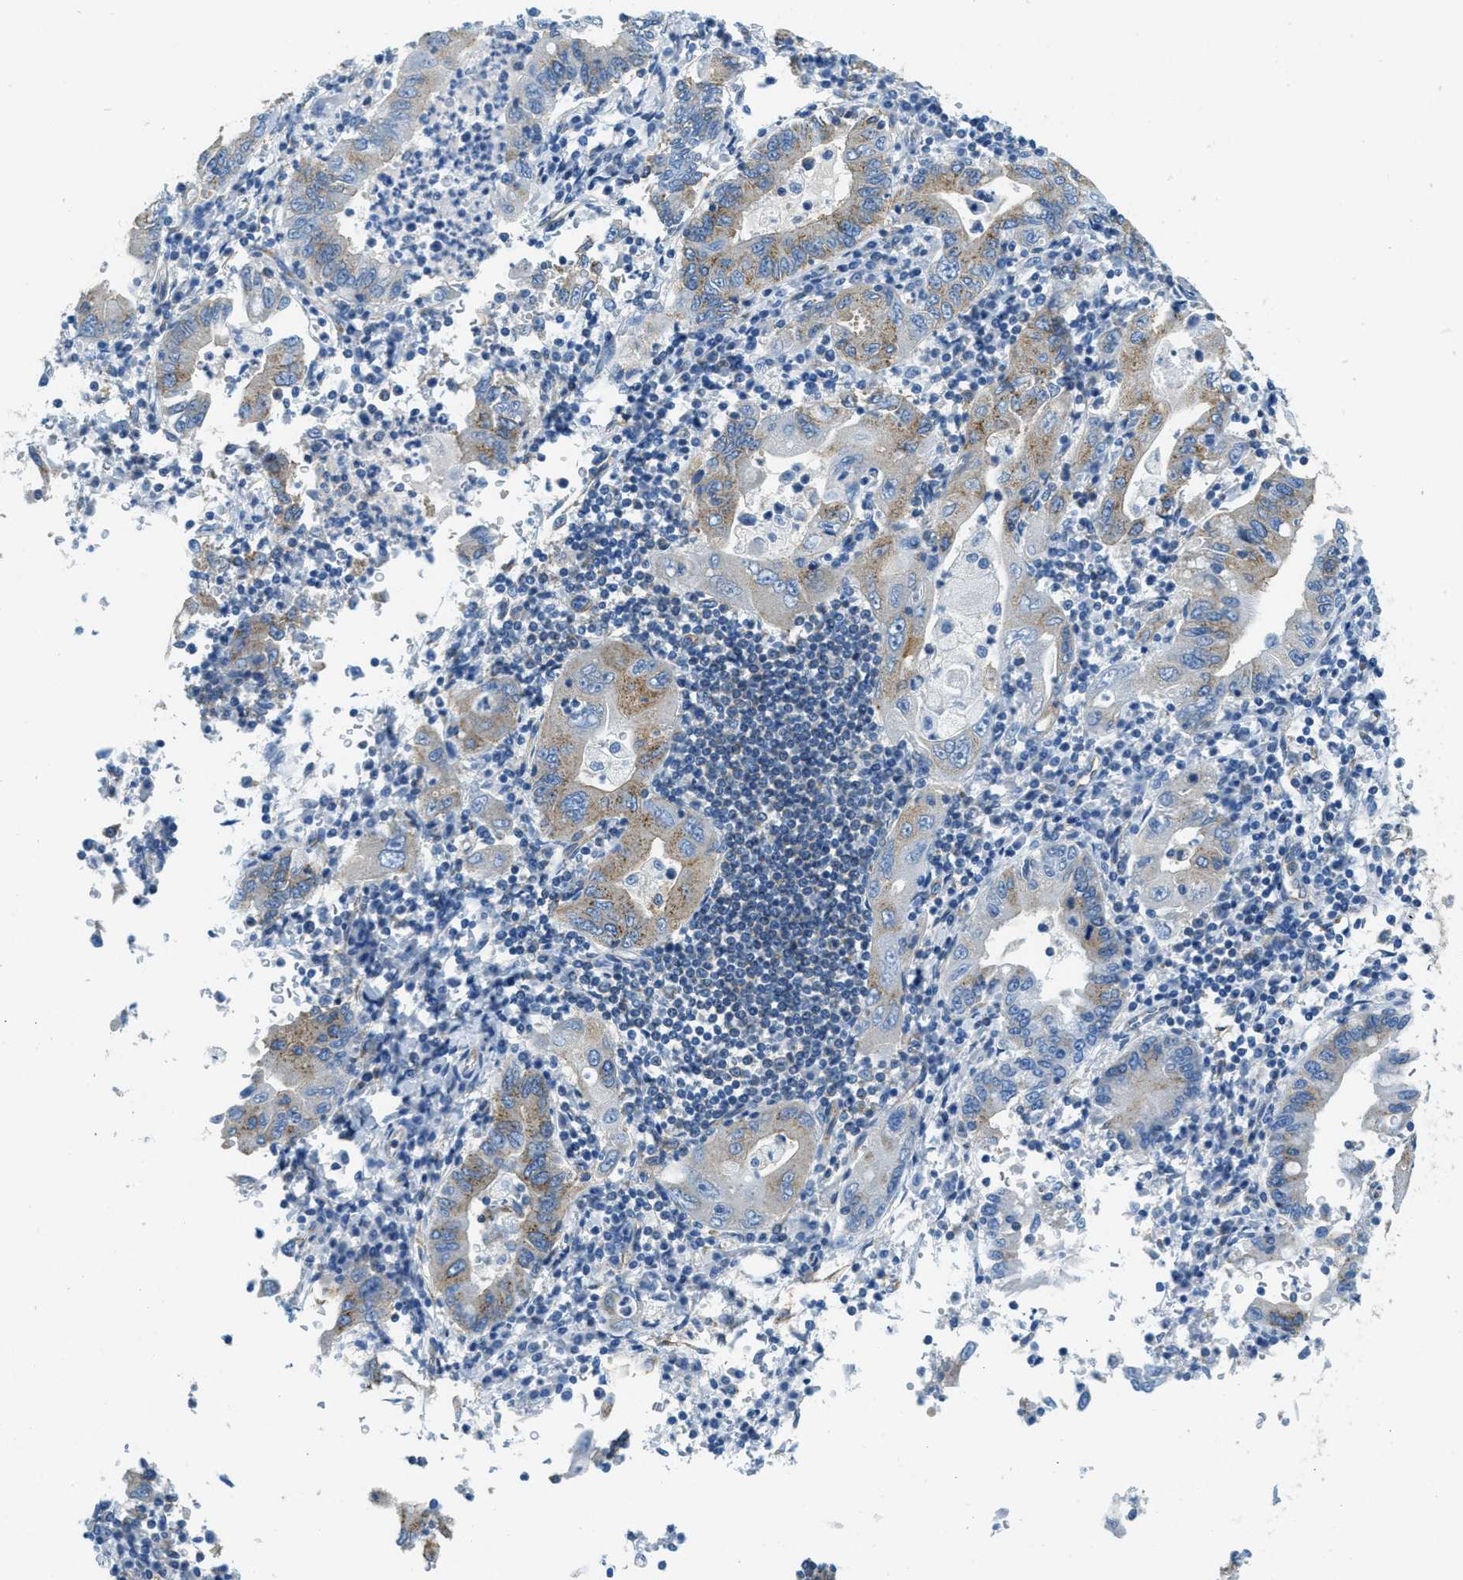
{"staining": {"intensity": "moderate", "quantity": "25%-75%", "location": "cytoplasmic/membranous"}, "tissue": "stomach cancer", "cell_type": "Tumor cells", "image_type": "cancer", "snomed": [{"axis": "morphology", "description": "Normal tissue, NOS"}, {"axis": "morphology", "description": "Adenocarcinoma, NOS"}, {"axis": "topography", "description": "Esophagus"}, {"axis": "topography", "description": "Stomach, upper"}, {"axis": "topography", "description": "Peripheral nerve tissue"}], "caption": "IHC staining of stomach cancer (adenocarcinoma), which shows medium levels of moderate cytoplasmic/membranous expression in approximately 25%-75% of tumor cells indicating moderate cytoplasmic/membranous protein positivity. The staining was performed using DAB (brown) for protein detection and nuclei were counterstained in hematoxylin (blue).", "gene": "AP2B1", "patient": {"sex": "male", "age": 62}}